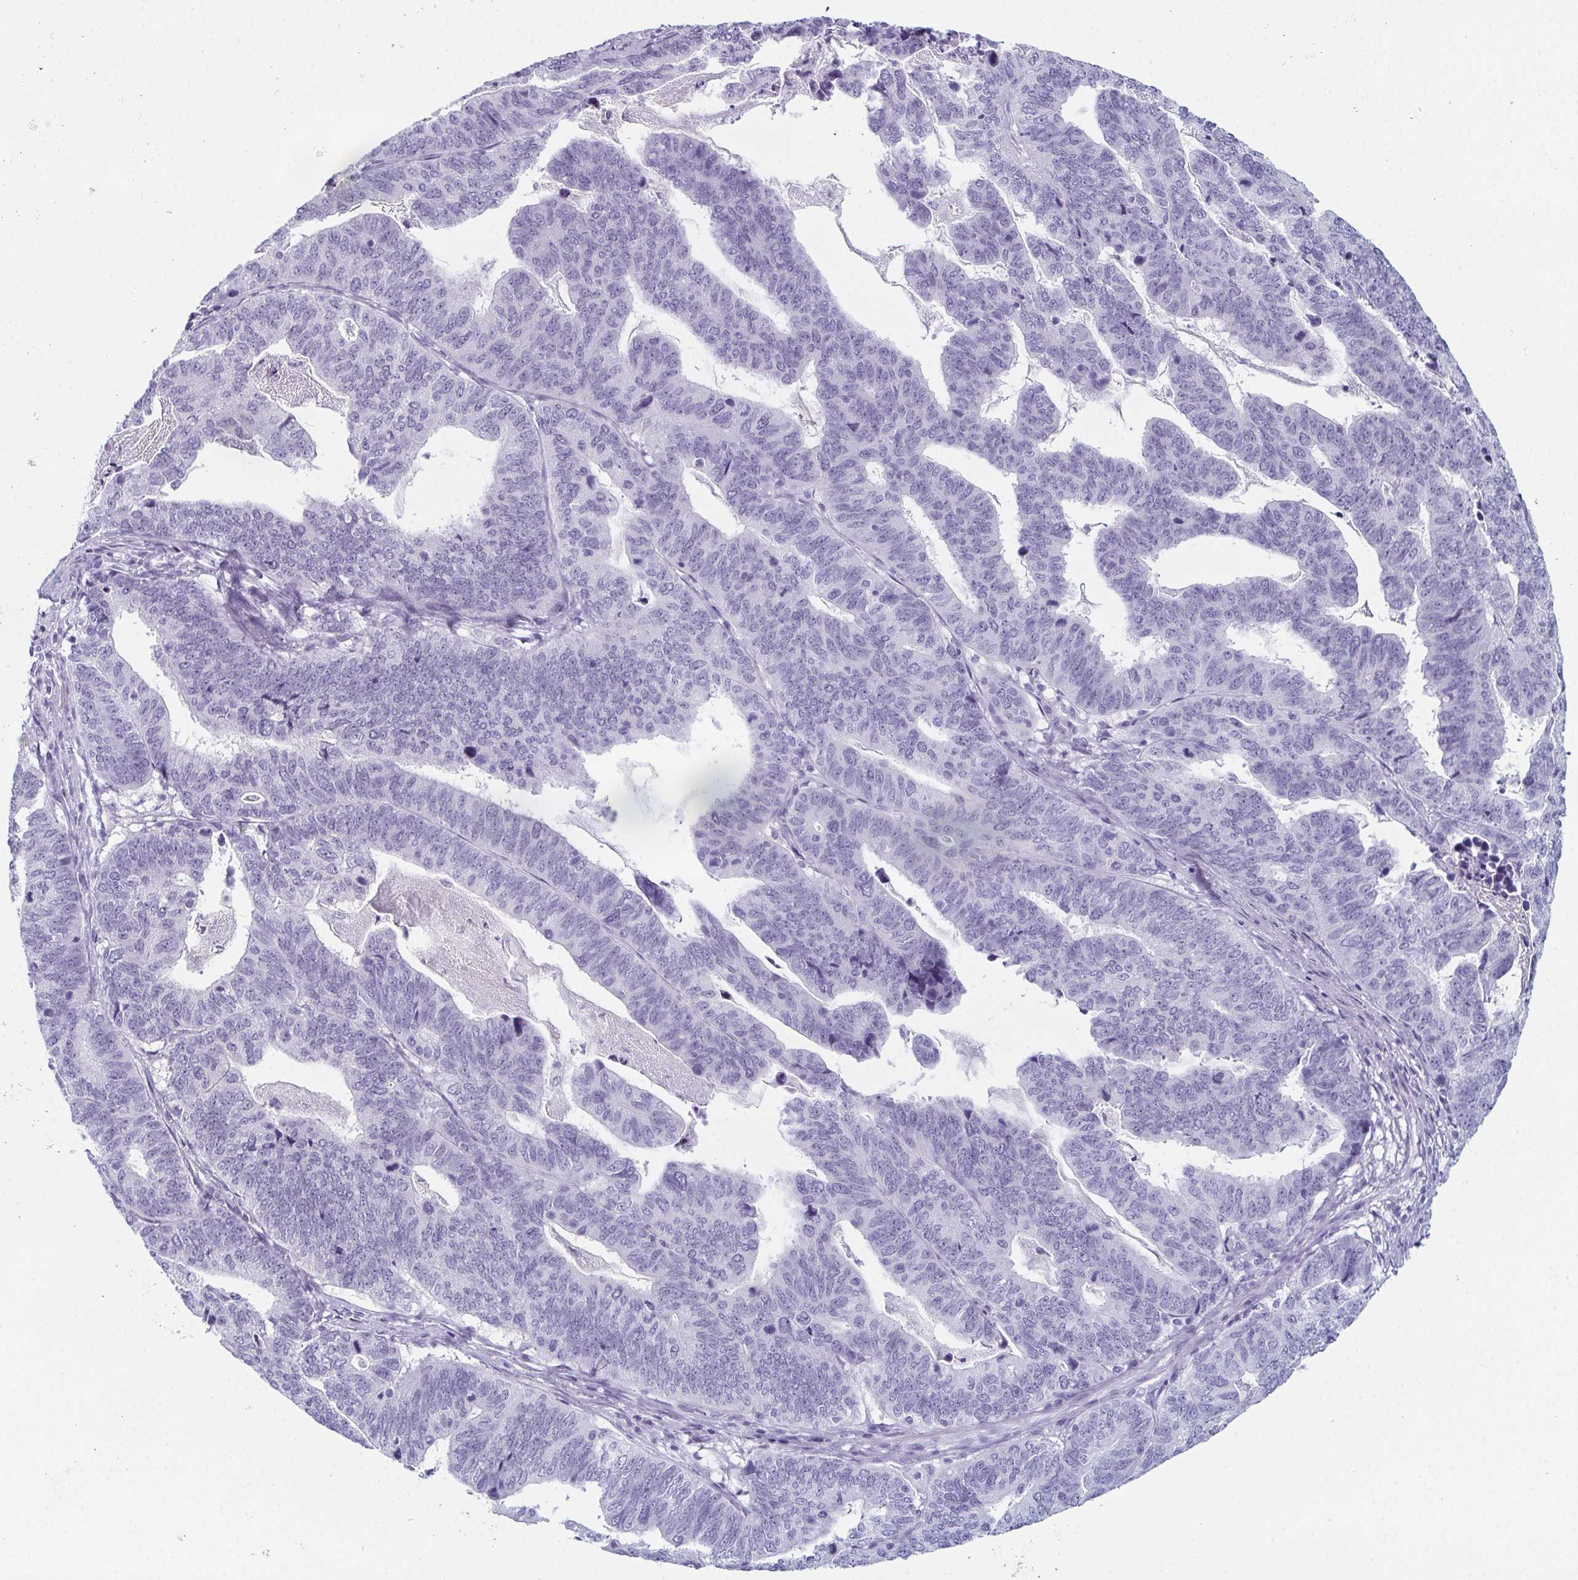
{"staining": {"intensity": "negative", "quantity": "none", "location": "none"}, "tissue": "stomach cancer", "cell_type": "Tumor cells", "image_type": "cancer", "snomed": [{"axis": "morphology", "description": "Adenocarcinoma, NOS"}, {"axis": "topography", "description": "Stomach, upper"}], "caption": "Micrograph shows no protein positivity in tumor cells of stomach cancer tissue. The staining was performed using DAB (3,3'-diaminobenzidine) to visualize the protein expression in brown, while the nuclei were stained in blue with hematoxylin (Magnification: 20x).", "gene": "ENKUR", "patient": {"sex": "female", "age": 67}}